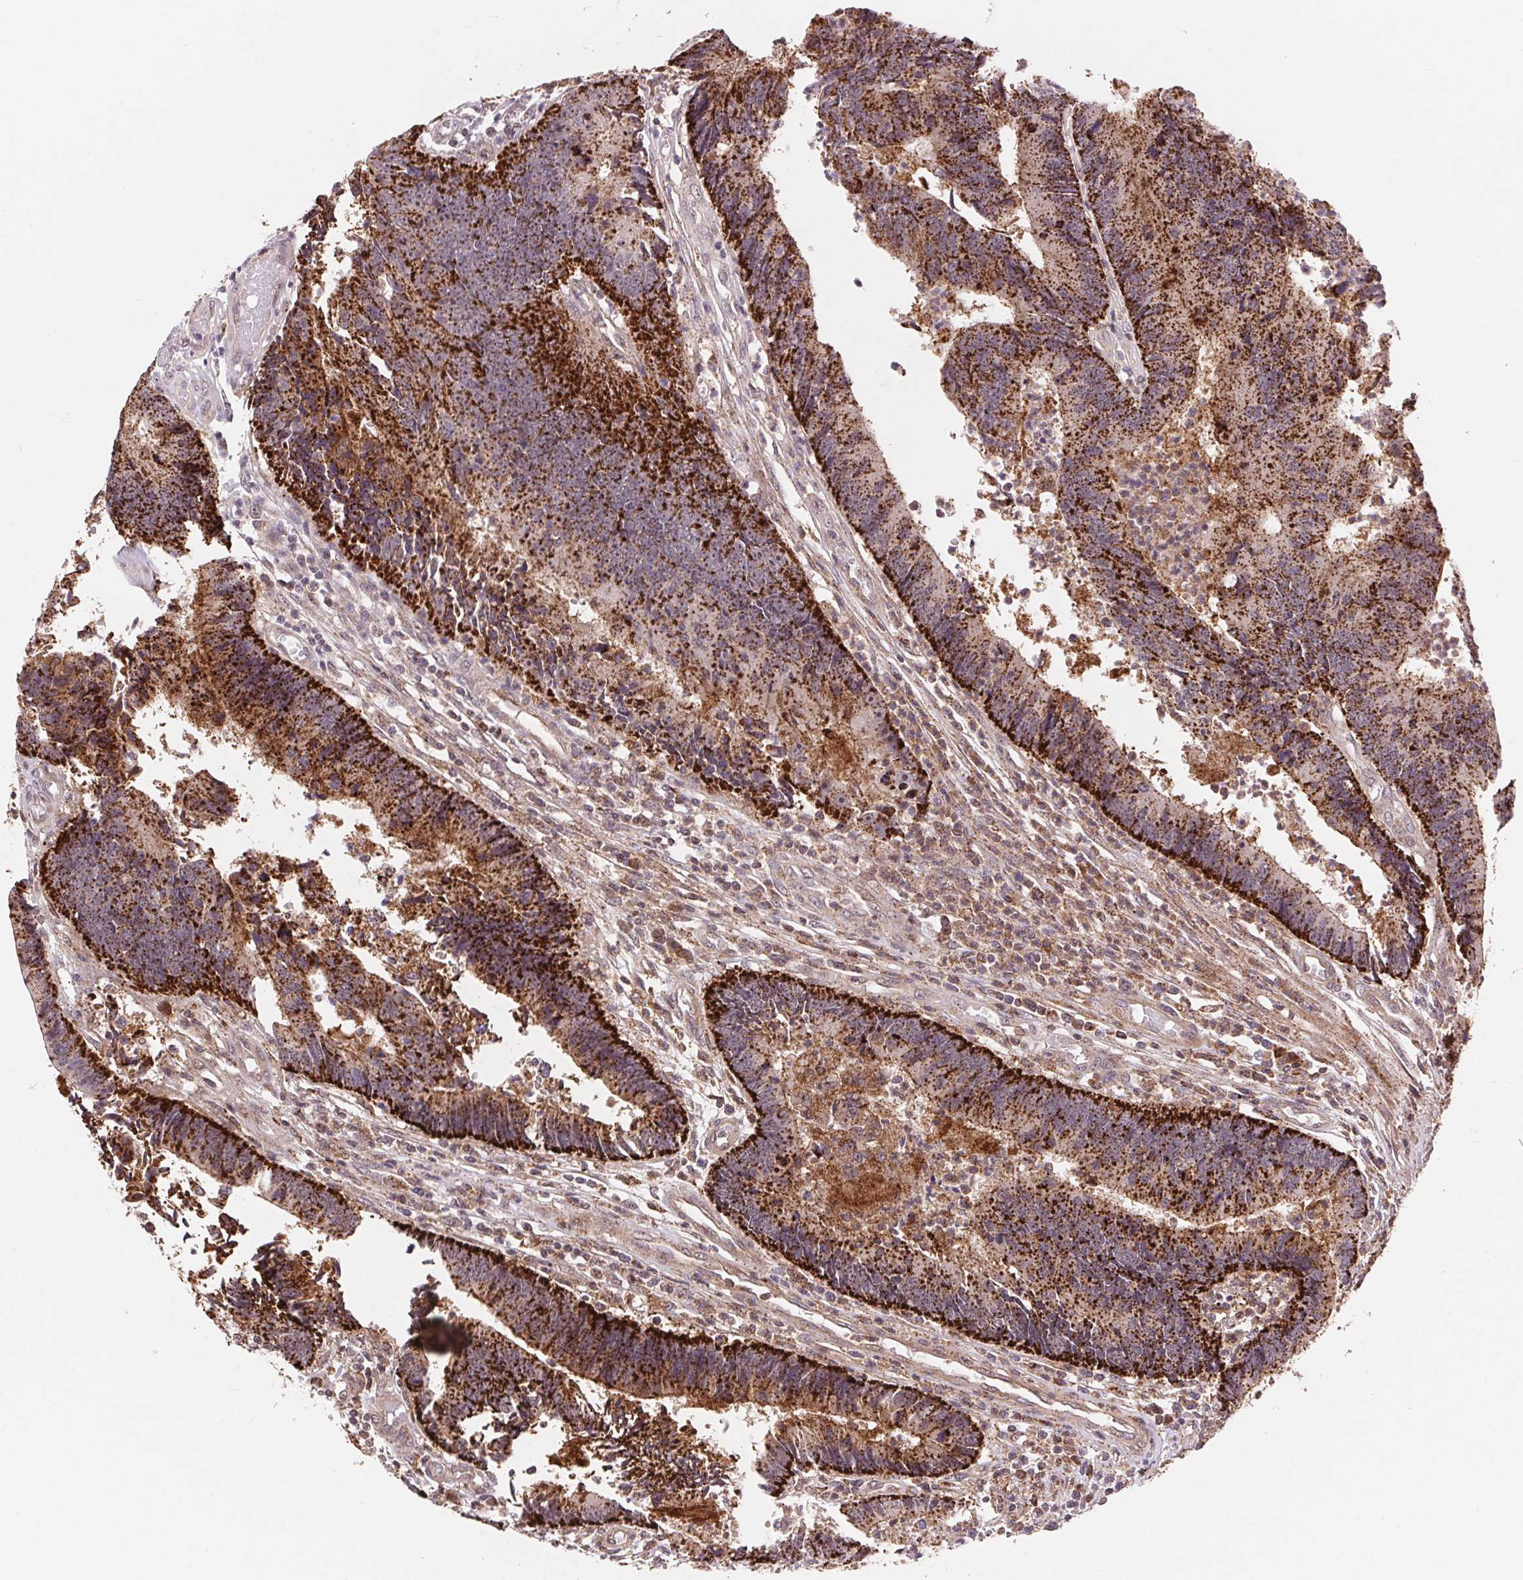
{"staining": {"intensity": "strong", "quantity": ">75%", "location": "cytoplasmic/membranous"}, "tissue": "colorectal cancer", "cell_type": "Tumor cells", "image_type": "cancer", "snomed": [{"axis": "morphology", "description": "Adenocarcinoma, NOS"}, {"axis": "topography", "description": "Colon"}], "caption": "Colorectal cancer (adenocarcinoma) stained for a protein (brown) reveals strong cytoplasmic/membranous positive expression in approximately >75% of tumor cells.", "gene": "CHMP4B", "patient": {"sex": "female", "age": 67}}